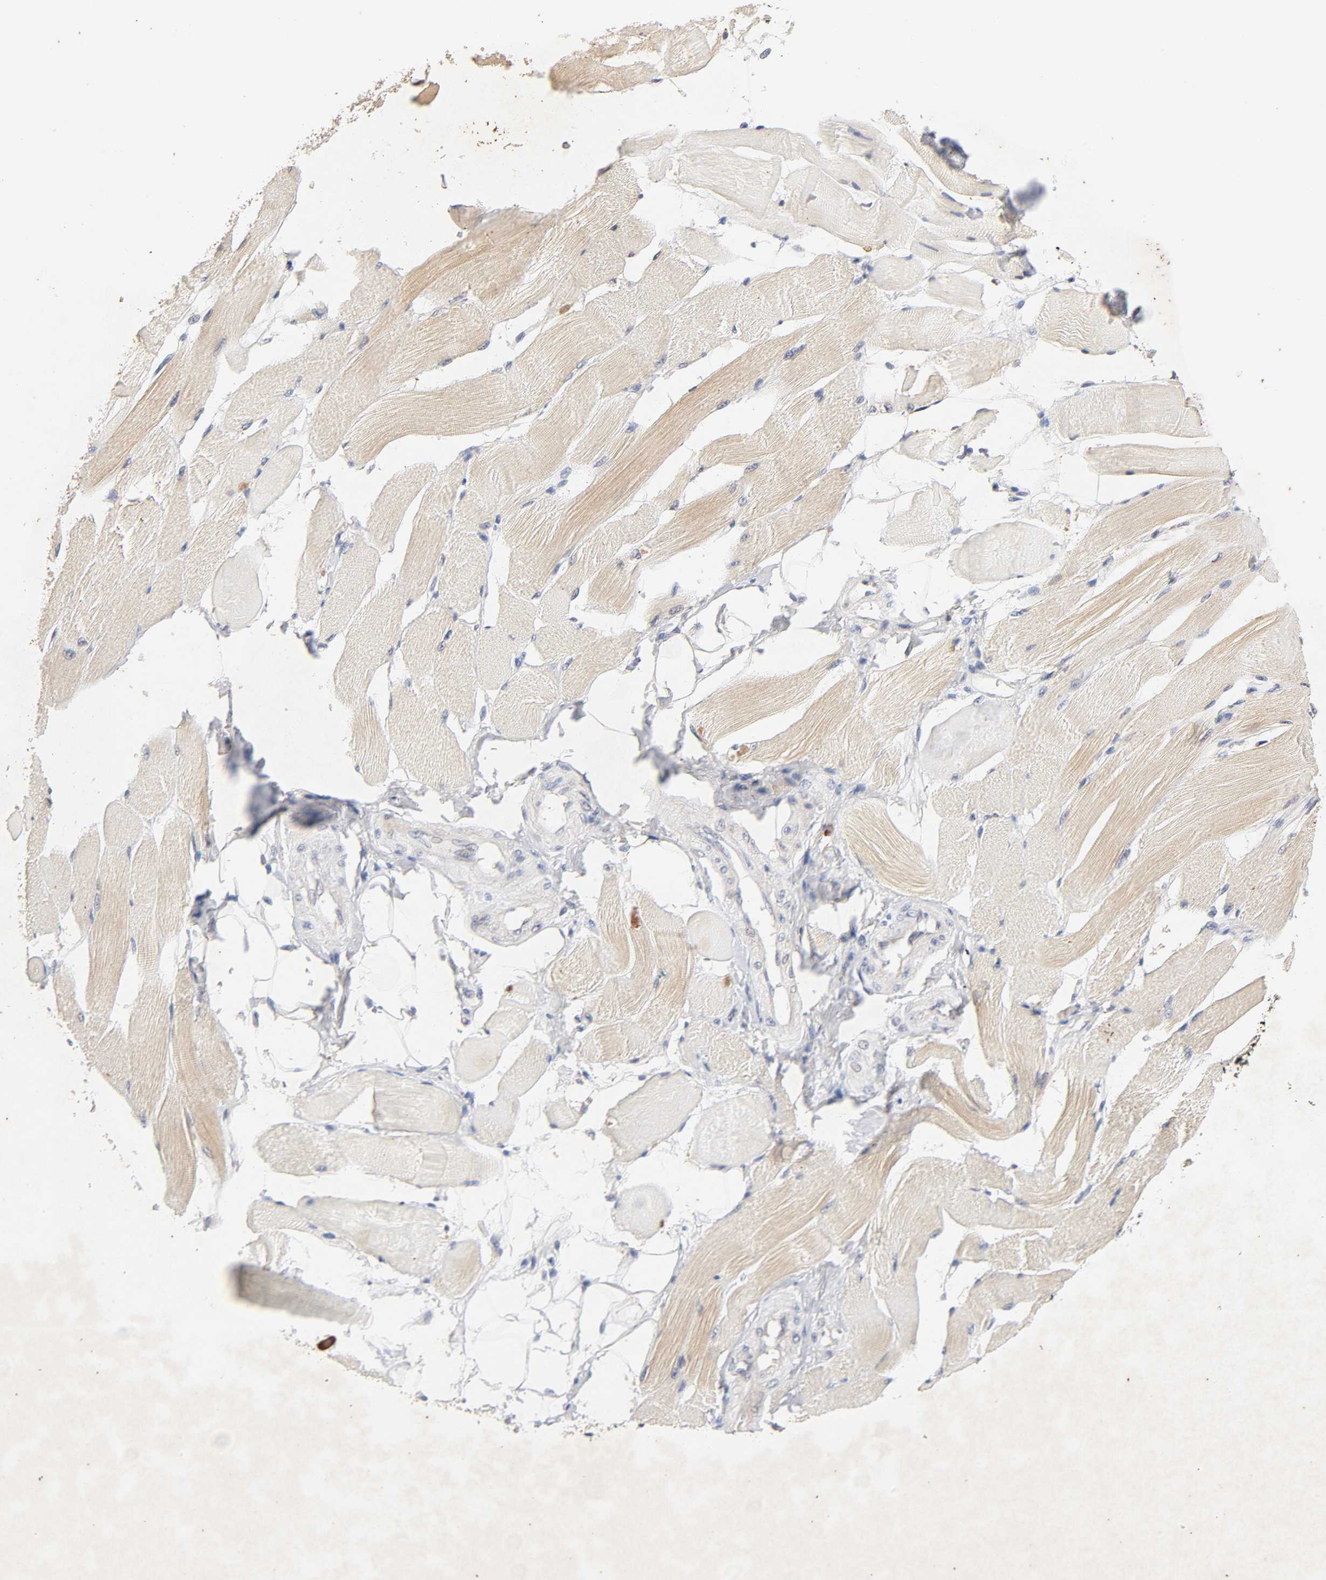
{"staining": {"intensity": "weak", "quantity": "25%-75%", "location": "cytoplasmic/membranous"}, "tissue": "skeletal muscle", "cell_type": "Myocytes", "image_type": "normal", "snomed": [{"axis": "morphology", "description": "Normal tissue, NOS"}, {"axis": "topography", "description": "Skeletal muscle"}, {"axis": "topography", "description": "Peripheral nerve tissue"}], "caption": "DAB immunohistochemical staining of benign human skeletal muscle reveals weak cytoplasmic/membranous protein positivity in about 25%-75% of myocytes.", "gene": "CXADR", "patient": {"sex": "female", "age": 84}}